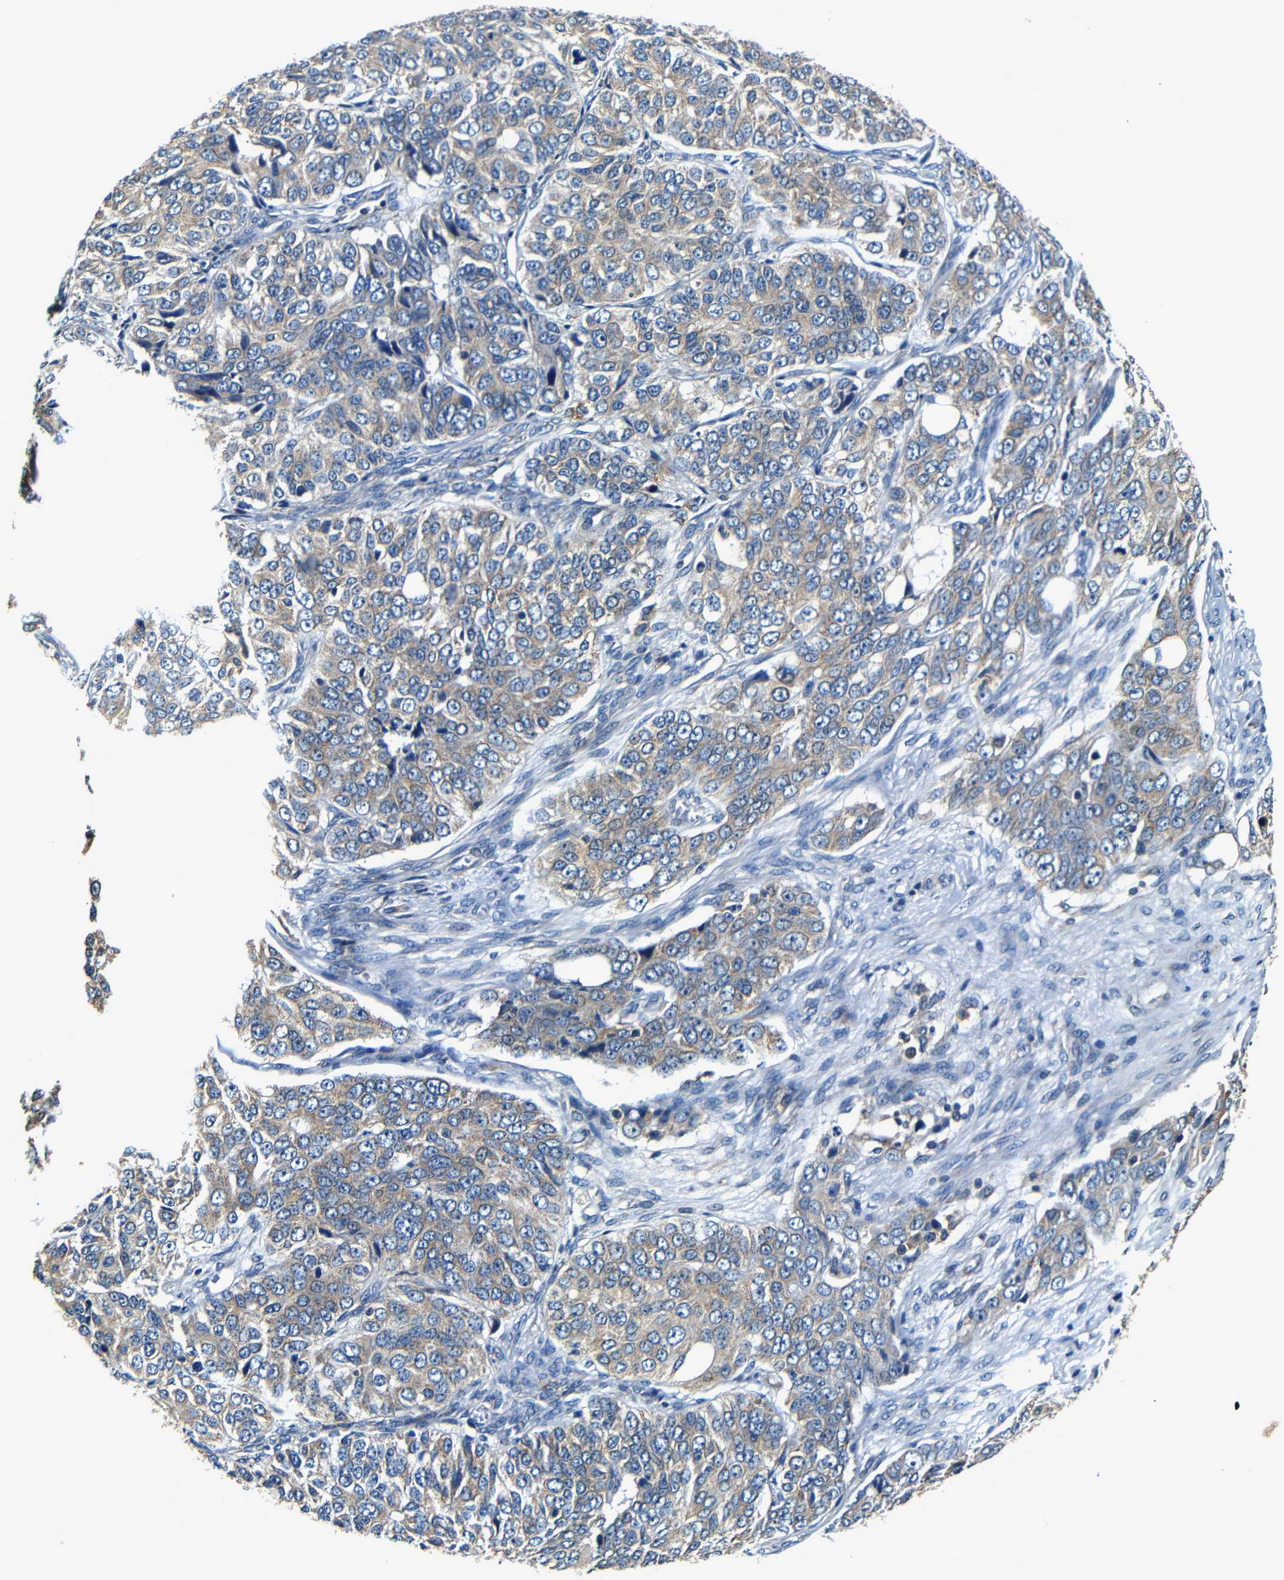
{"staining": {"intensity": "weak", "quantity": ">75%", "location": "cytoplasmic/membranous"}, "tissue": "ovarian cancer", "cell_type": "Tumor cells", "image_type": "cancer", "snomed": [{"axis": "morphology", "description": "Carcinoma, endometroid"}, {"axis": "topography", "description": "Ovary"}], "caption": "DAB (3,3'-diaminobenzidine) immunohistochemical staining of ovarian endometroid carcinoma reveals weak cytoplasmic/membranous protein staining in approximately >75% of tumor cells.", "gene": "MTX1", "patient": {"sex": "female", "age": 51}}